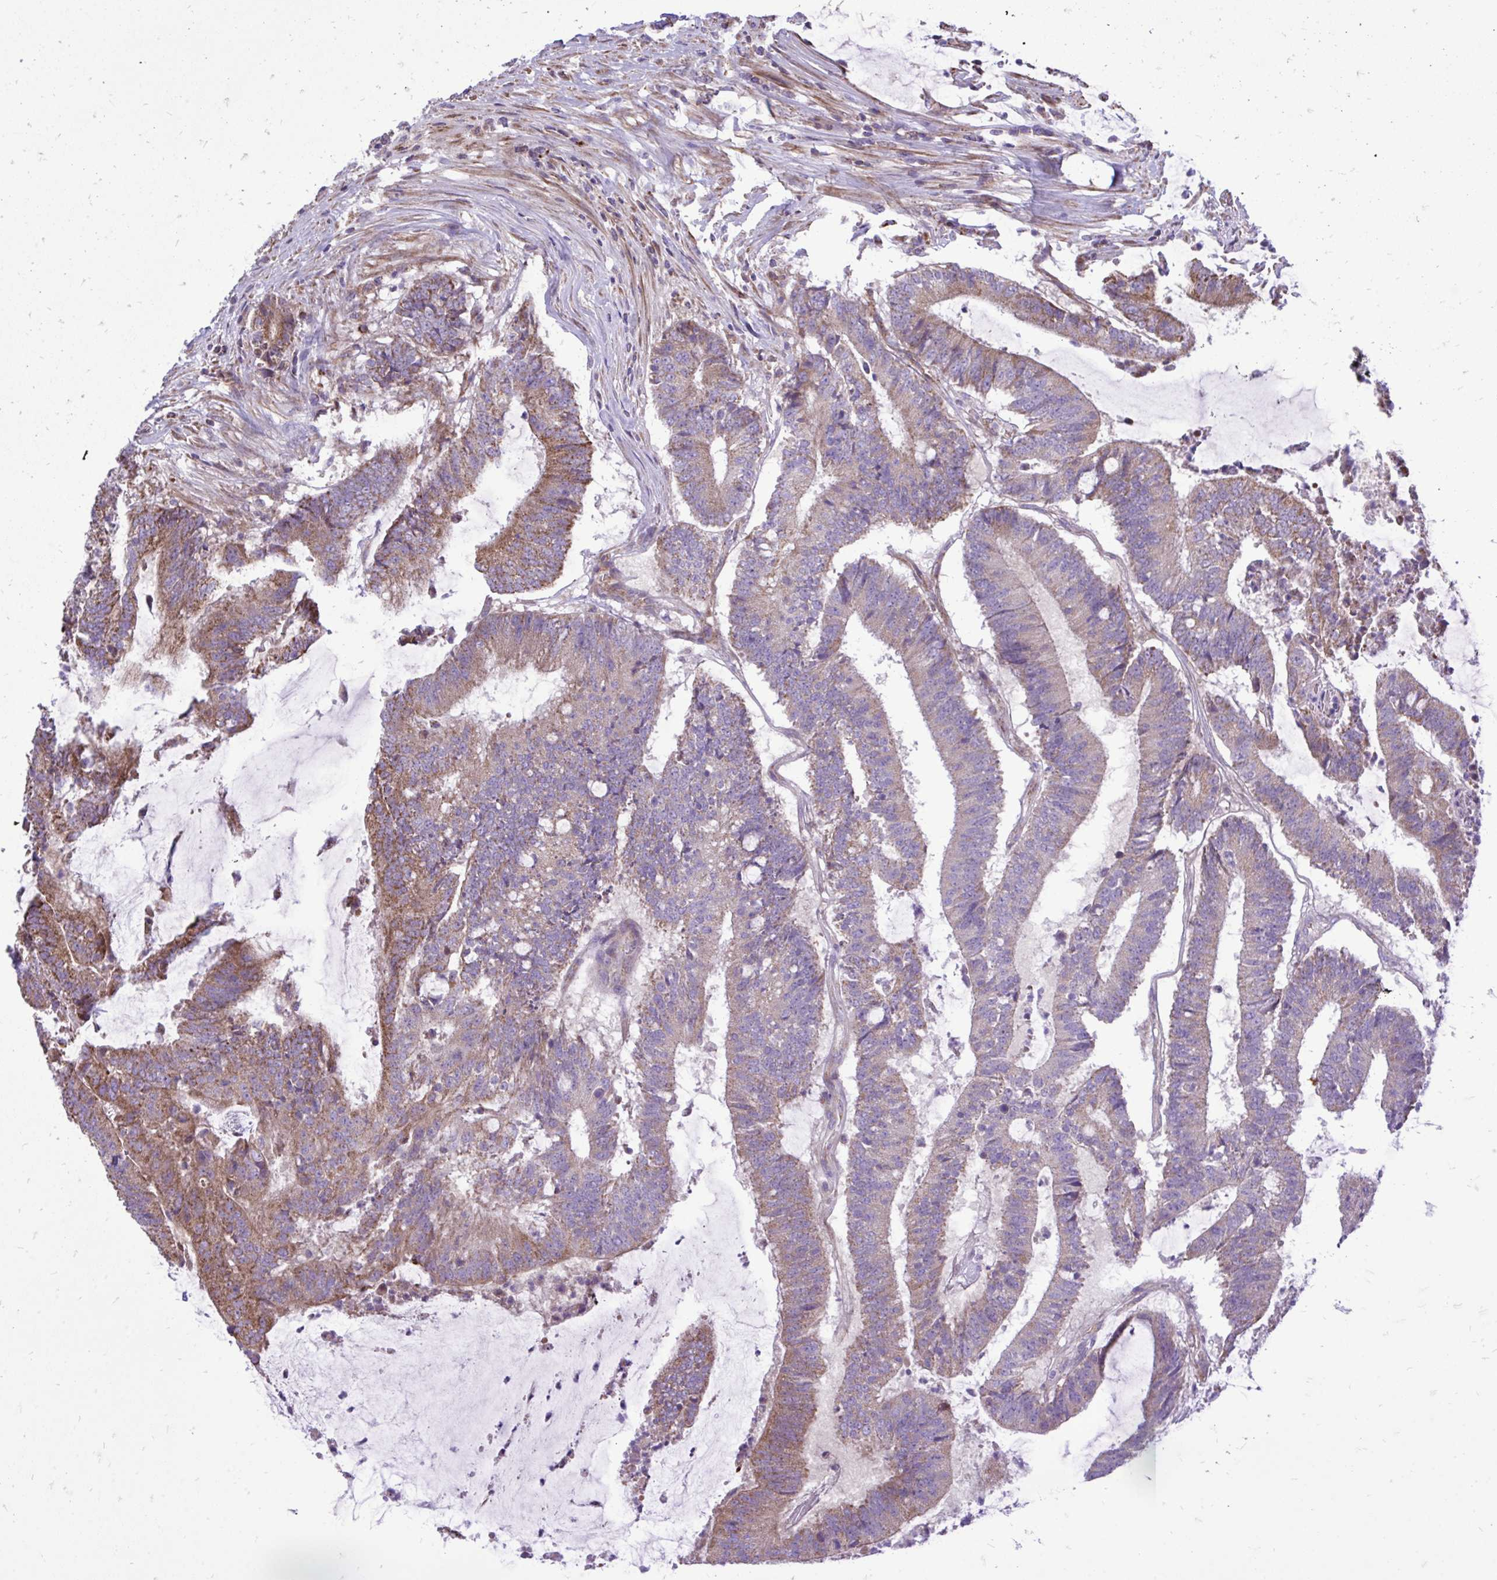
{"staining": {"intensity": "moderate", "quantity": "25%-75%", "location": "cytoplasmic/membranous"}, "tissue": "colorectal cancer", "cell_type": "Tumor cells", "image_type": "cancer", "snomed": [{"axis": "morphology", "description": "Adenocarcinoma, NOS"}, {"axis": "topography", "description": "Colon"}], "caption": "This is a micrograph of IHC staining of colorectal cancer (adenocarcinoma), which shows moderate expression in the cytoplasmic/membranous of tumor cells.", "gene": "ATP13A2", "patient": {"sex": "female", "age": 43}}